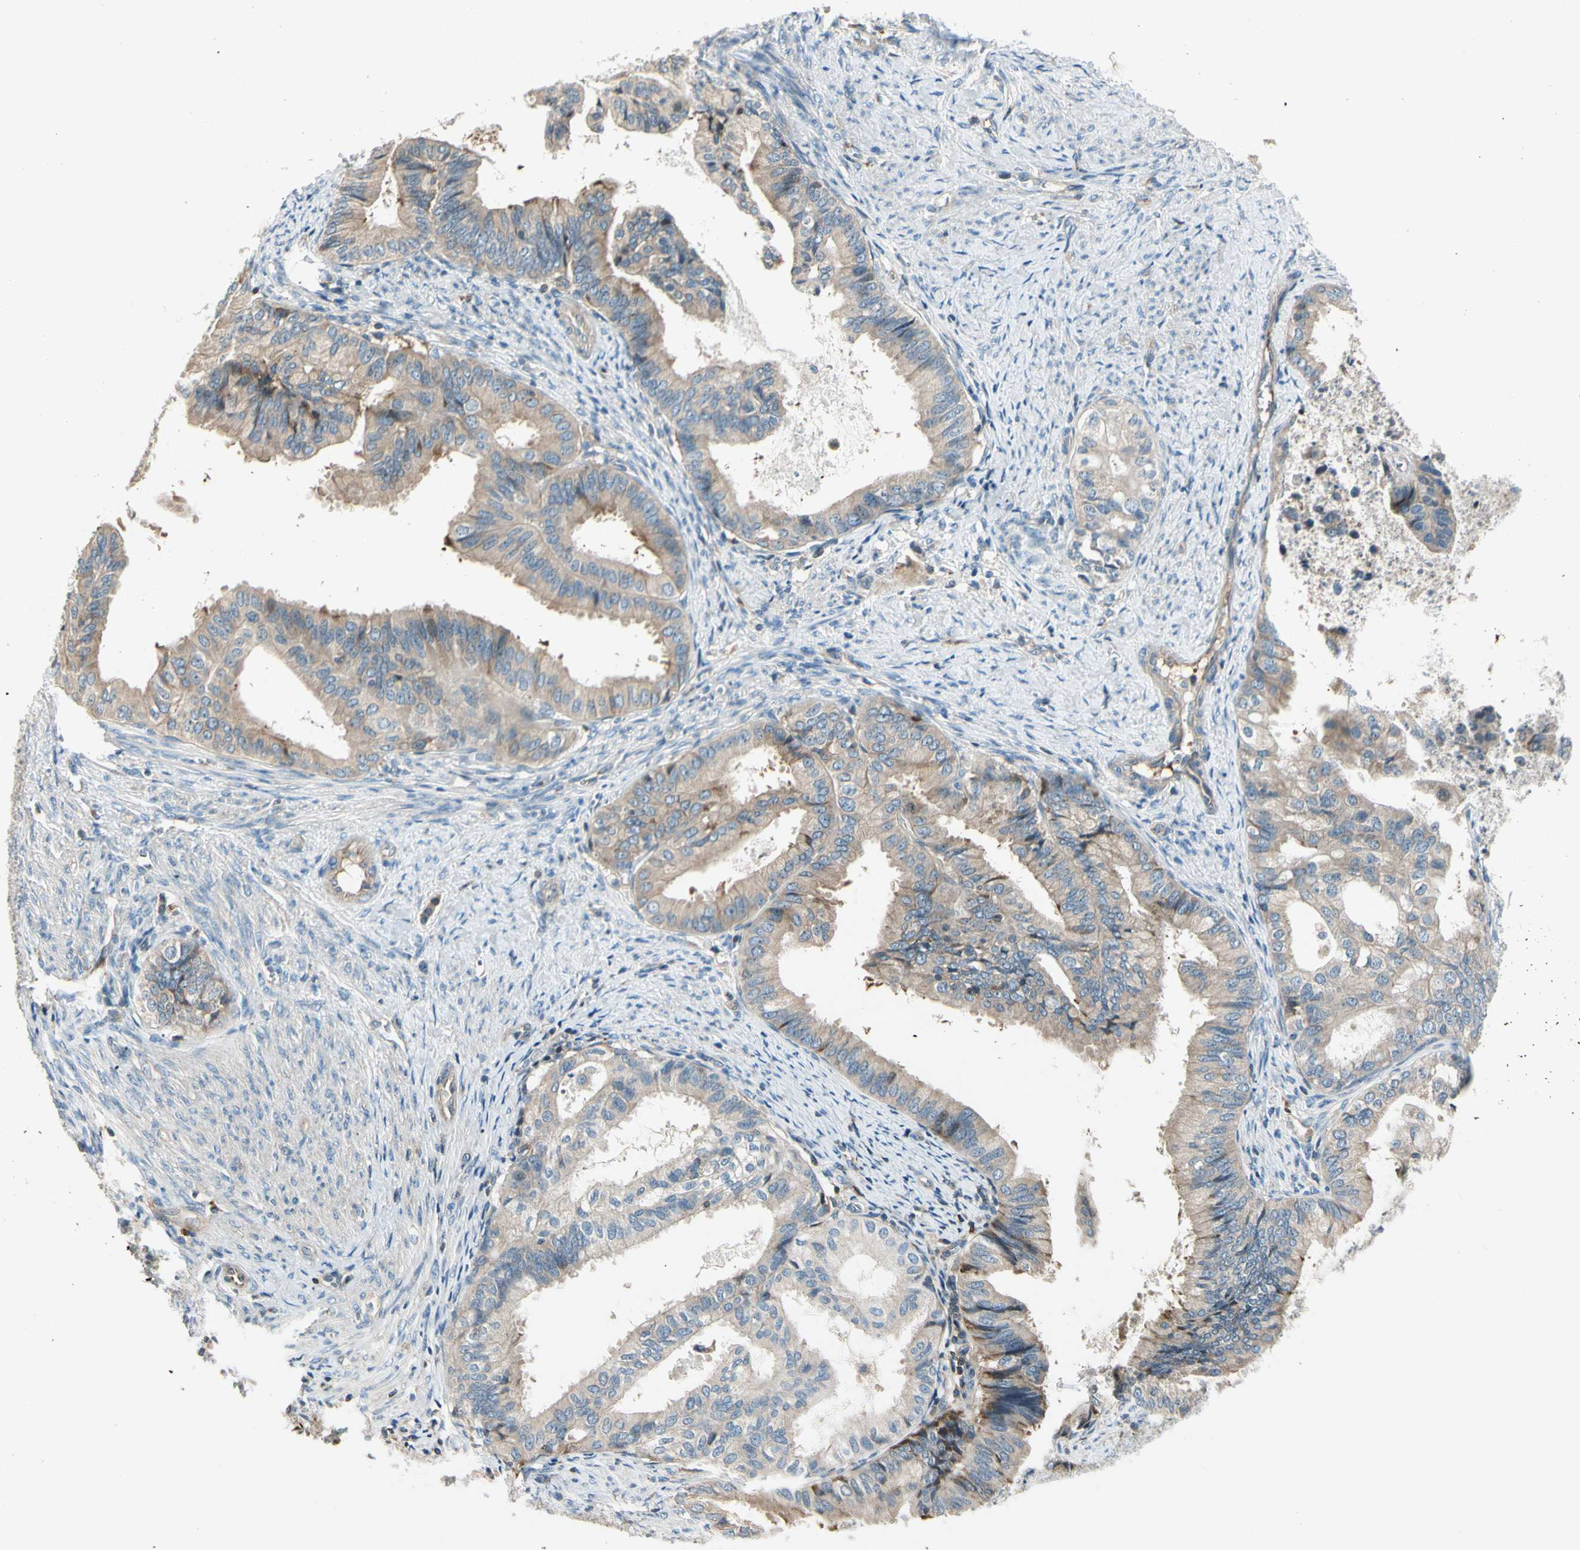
{"staining": {"intensity": "weak", "quantity": ">75%", "location": "cytoplasmic/membranous"}, "tissue": "endometrial cancer", "cell_type": "Tumor cells", "image_type": "cancer", "snomed": [{"axis": "morphology", "description": "Adenocarcinoma, NOS"}, {"axis": "topography", "description": "Endometrium"}], "caption": "IHC image of neoplastic tissue: human adenocarcinoma (endometrial) stained using immunohistochemistry (IHC) shows low levels of weak protein expression localized specifically in the cytoplasmic/membranous of tumor cells, appearing as a cytoplasmic/membranous brown color.", "gene": "CDH6", "patient": {"sex": "female", "age": 86}}